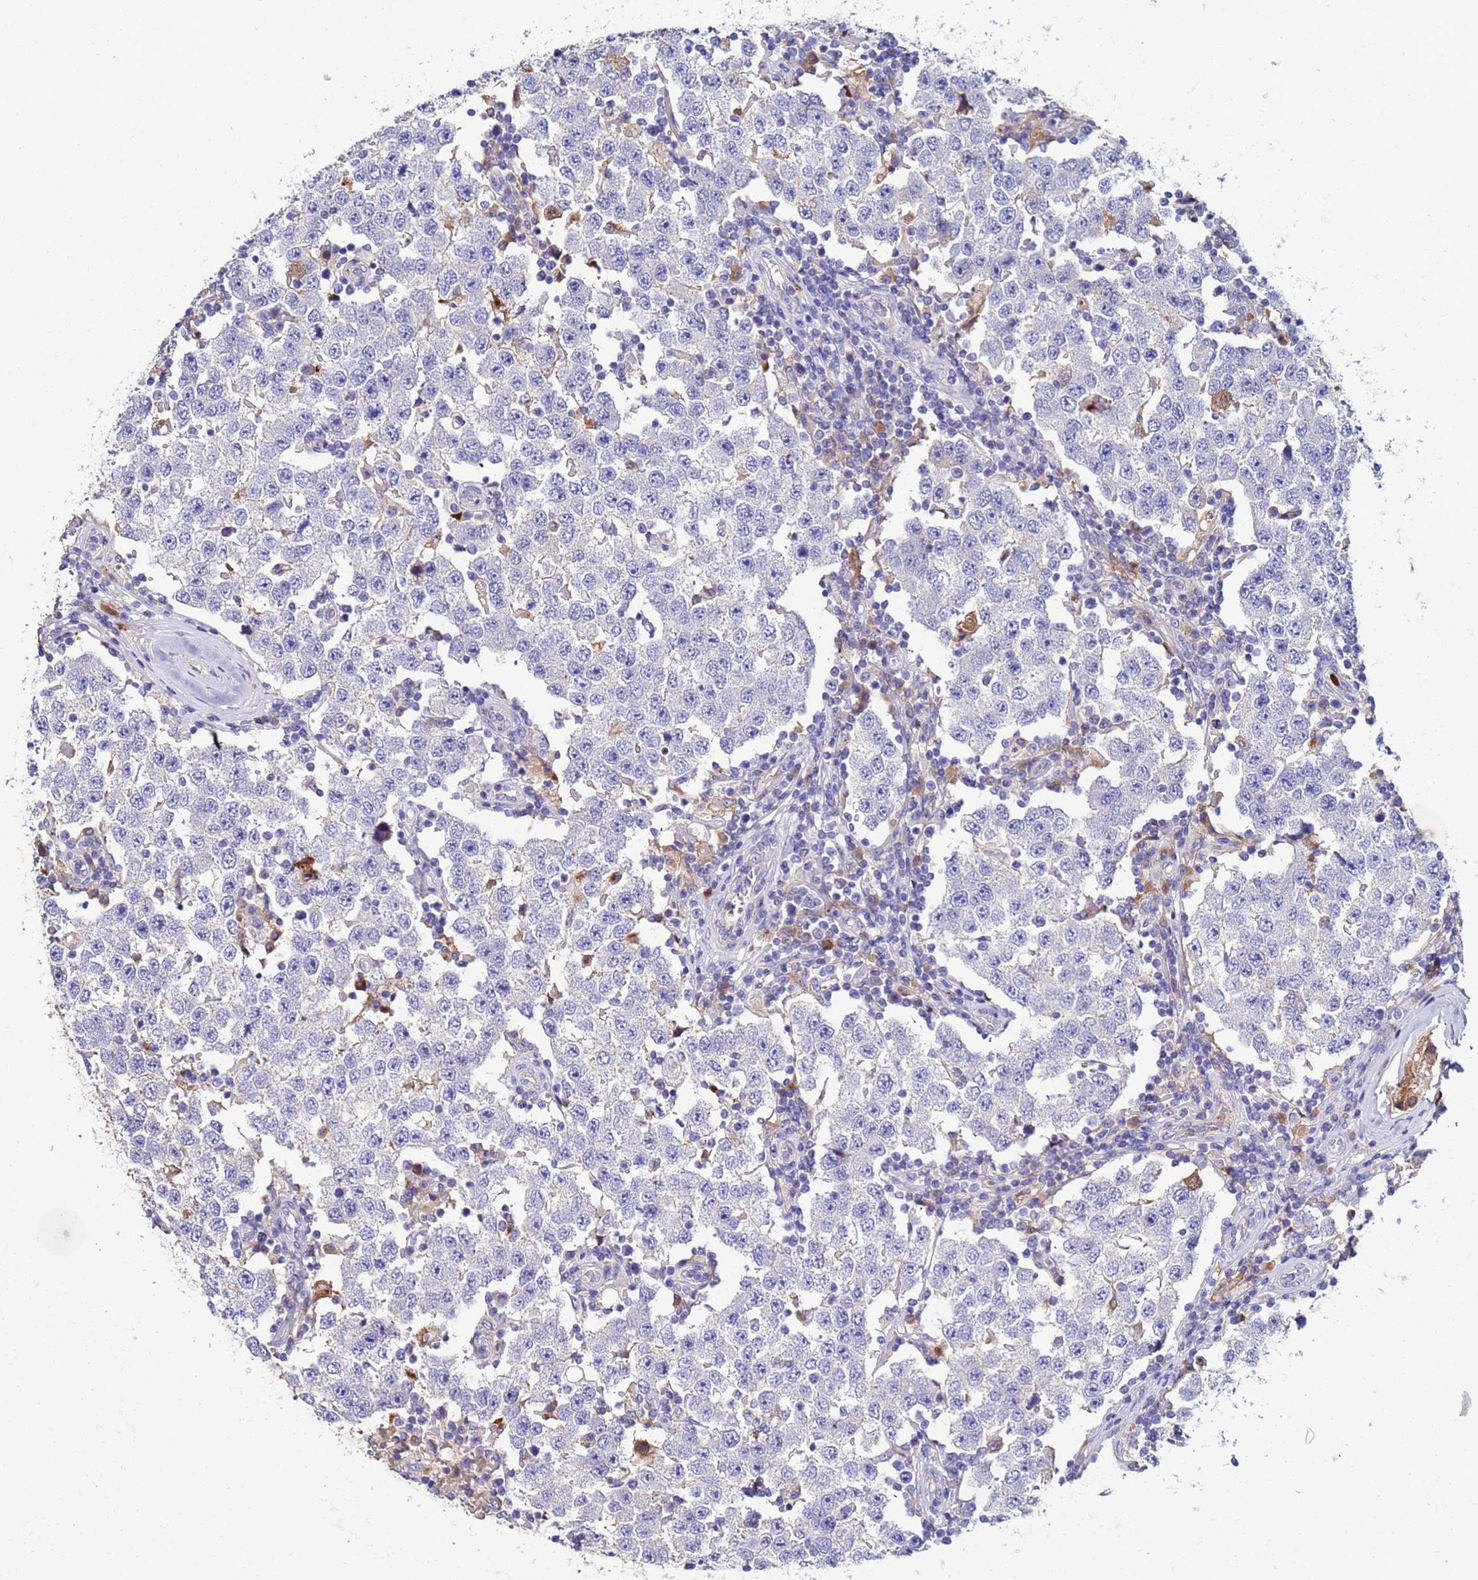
{"staining": {"intensity": "negative", "quantity": "none", "location": "none"}, "tissue": "testis cancer", "cell_type": "Tumor cells", "image_type": "cancer", "snomed": [{"axis": "morphology", "description": "Seminoma, NOS"}, {"axis": "topography", "description": "Testis"}], "caption": "Tumor cells show no significant protein staining in testis cancer (seminoma). Brightfield microscopy of IHC stained with DAB (brown) and hematoxylin (blue), captured at high magnification.", "gene": "TUBAL3", "patient": {"sex": "male", "age": 34}}